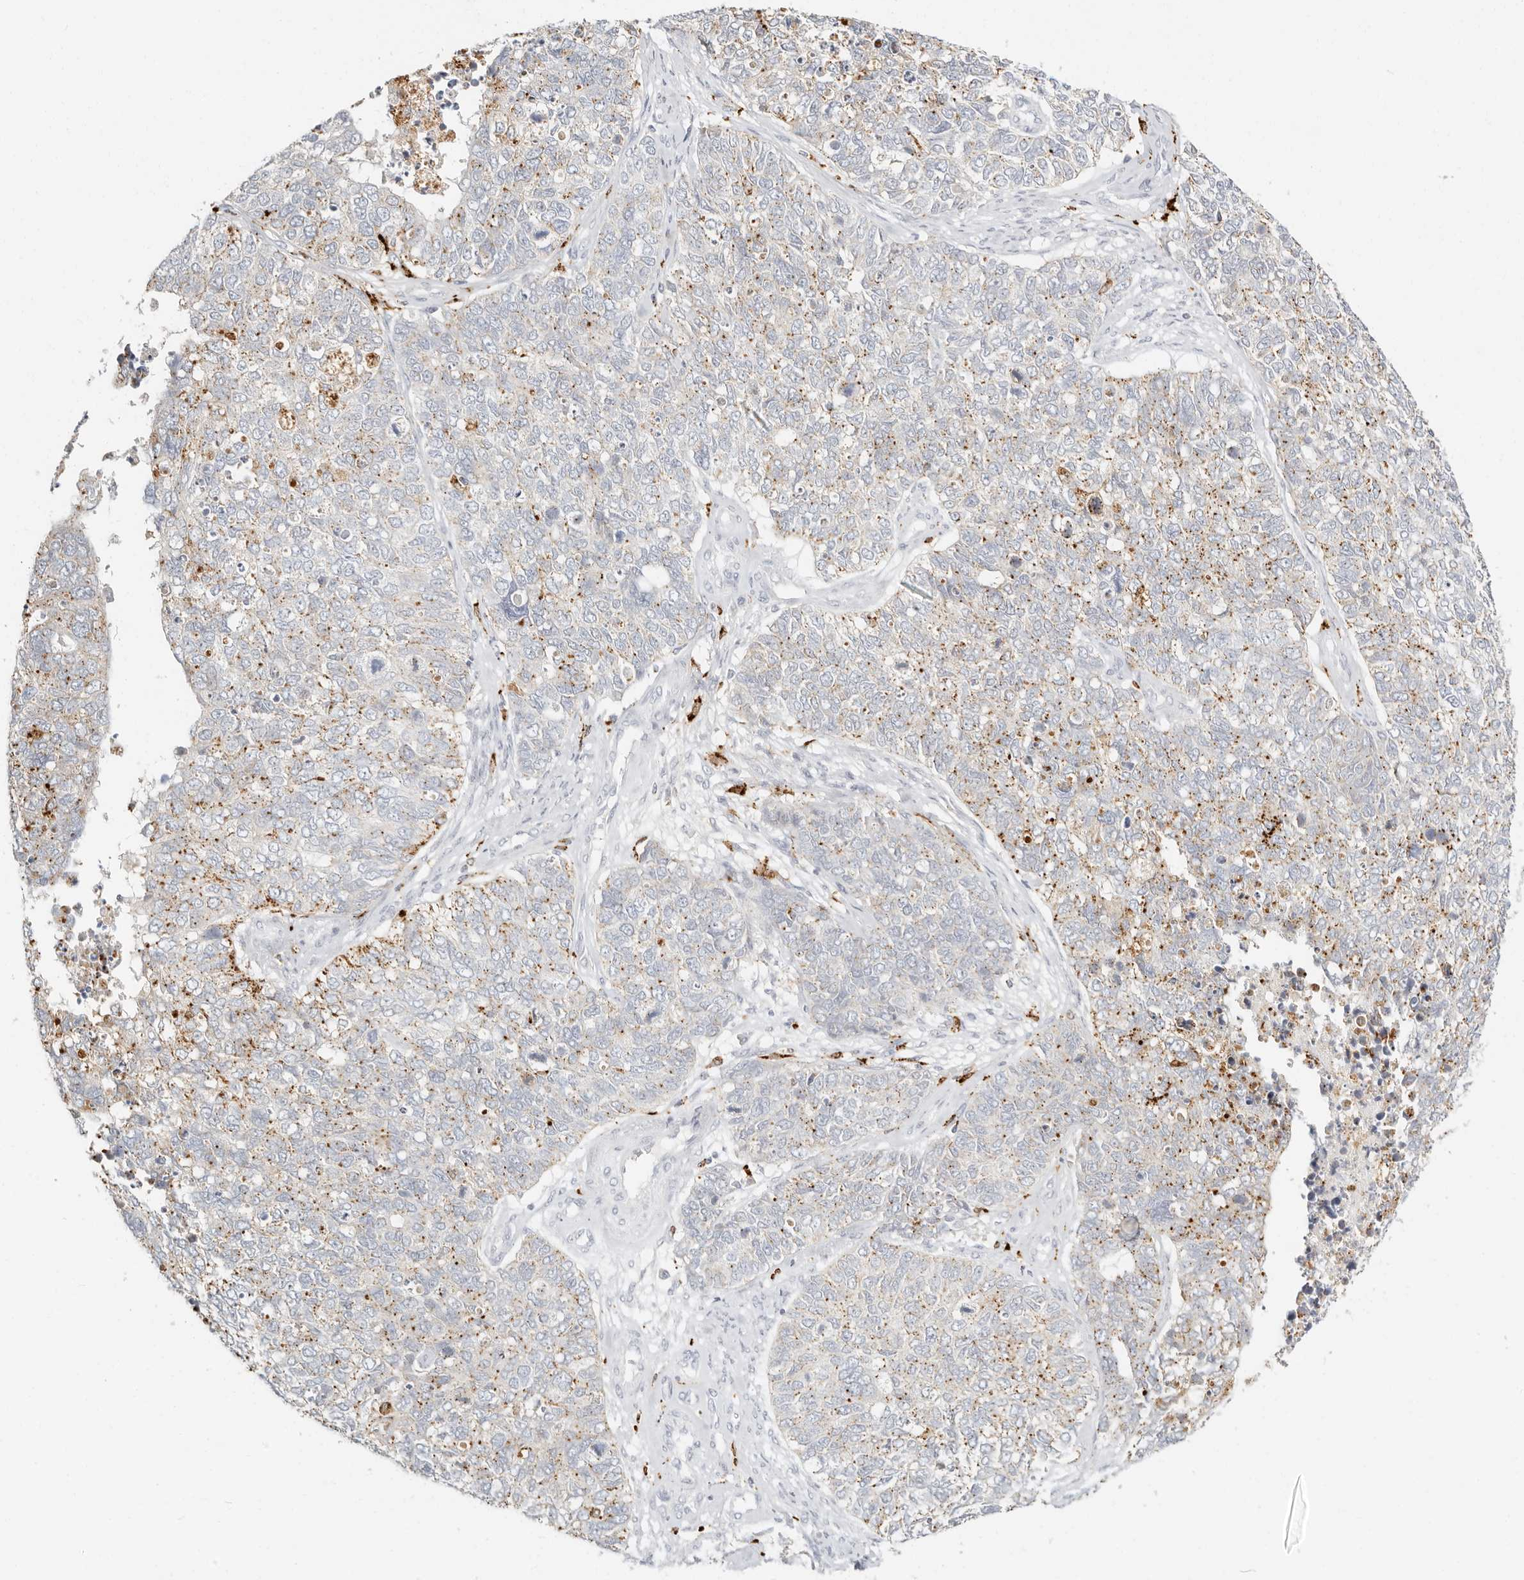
{"staining": {"intensity": "moderate", "quantity": "25%-75%", "location": "cytoplasmic/membranous"}, "tissue": "cervical cancer", "cell_type": "Tumor cells", "image_type": "cancer", "snomed": [{"axis": "morphology", "description": "Squamous cell carcinoma, NOS"}, {"axis": "topography", "description": "Cervix"}], "caption": "The photomicrograph displays staining of cervical cancer (squamous cell carcinoma), revealing moderate cytoplasmic/membranous protein expression (brown color) within tumor cells.", "gene": "RNASET2", "patient": {"sex": "female", "age": 63}}